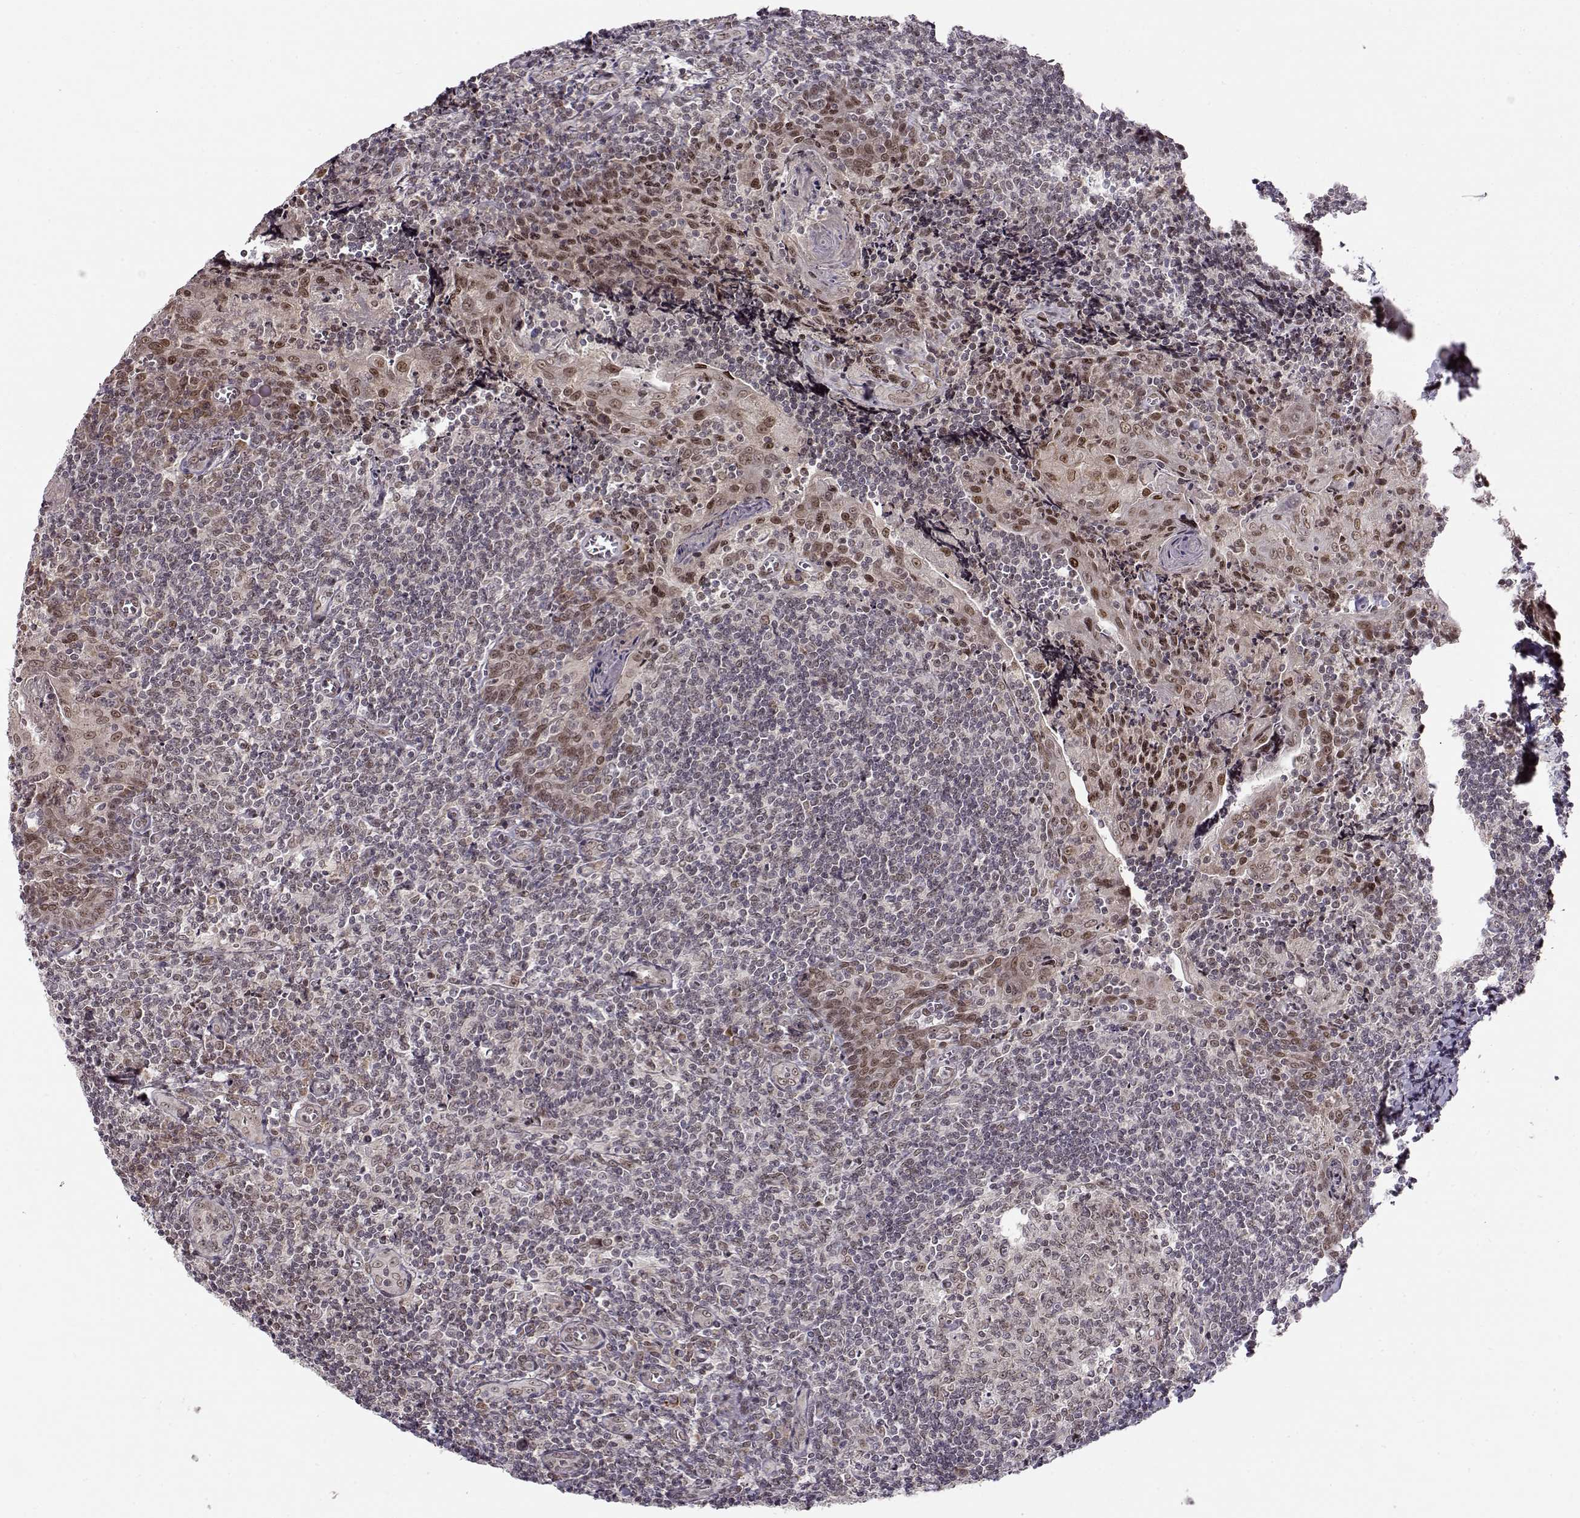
{"staining": {"intensity": "weak", "quantity": "<25%", "location": "nuclear"}, "tissue": "tonsil", "cell_type": "Germinal center cells", "image_type": "normal", "snomed": [{"axis": "morphology", "description": "Normal tissue, NOS"}, {"axis": "morphology", "description": "Inflammation, NOS"}, {"axis": "topography", "description": "Tonsil"}], "caption": "Immunohistochemistry (IHC) of unremarkable tonsil reveals no expression in germinal center cells. The staining was performed using DAB (3,3'-diaminobenzidine) to visualize the protein expression in brown, while the nuclei were stained in blue with hematoxylin (Magnification: 20x).", "gene": "RAI1", "patient": {"sex": "female", "age": 31}}